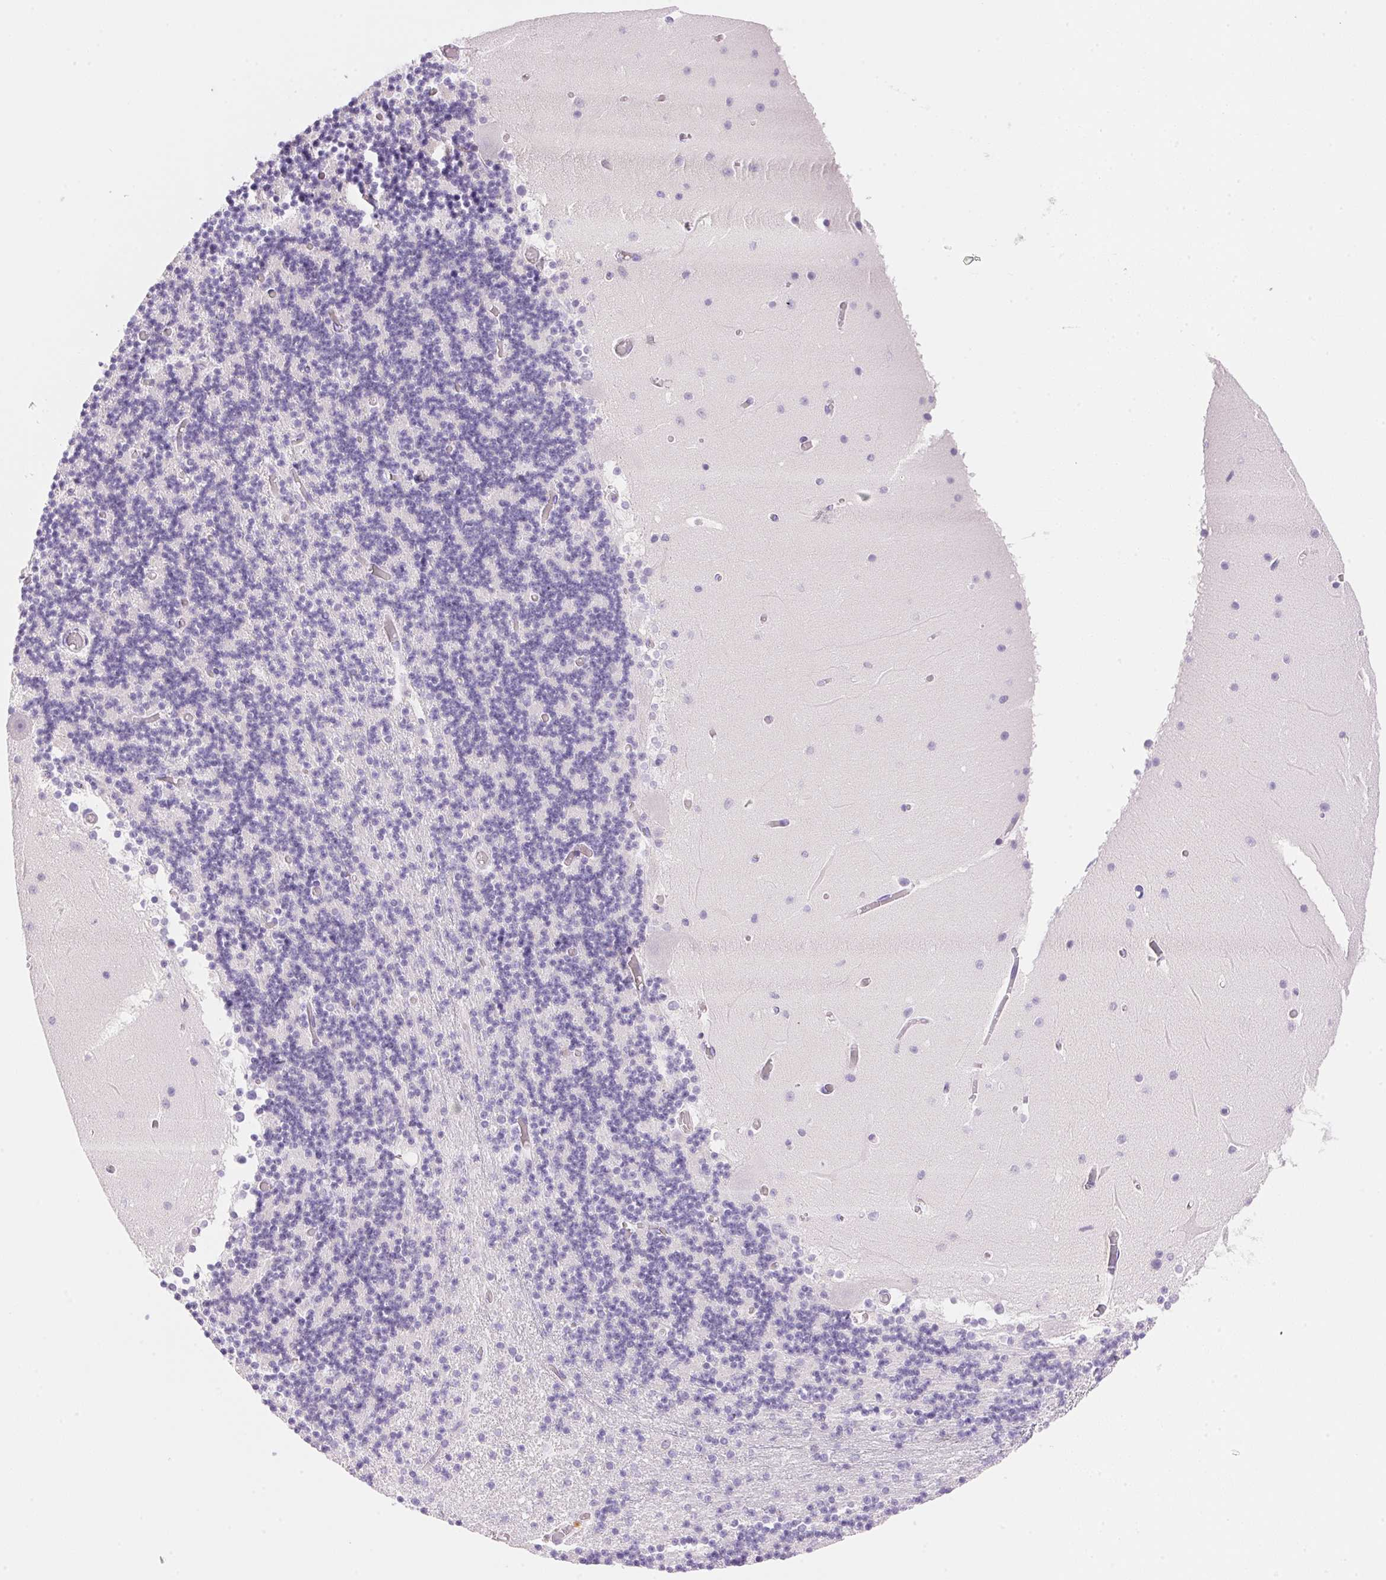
{"staining": {"intensity": "negative", "quantity": "none", "location": "none"}, "tissue": "cerebellum", "cell_type": "Cells in granular layer", "image_type": "normal", "snomed": [{"axis": "morphology", "description": "Normal tissue, NOS"}, {"axis": "topography", "description": "Cerebellum"}], "caption": "Immunohistochemistry (IHC) of benign cerebellum displays no staining in cells in granular layer.", "gene": "DHCR24", "patient": {"sex": "female", "age": 28}}